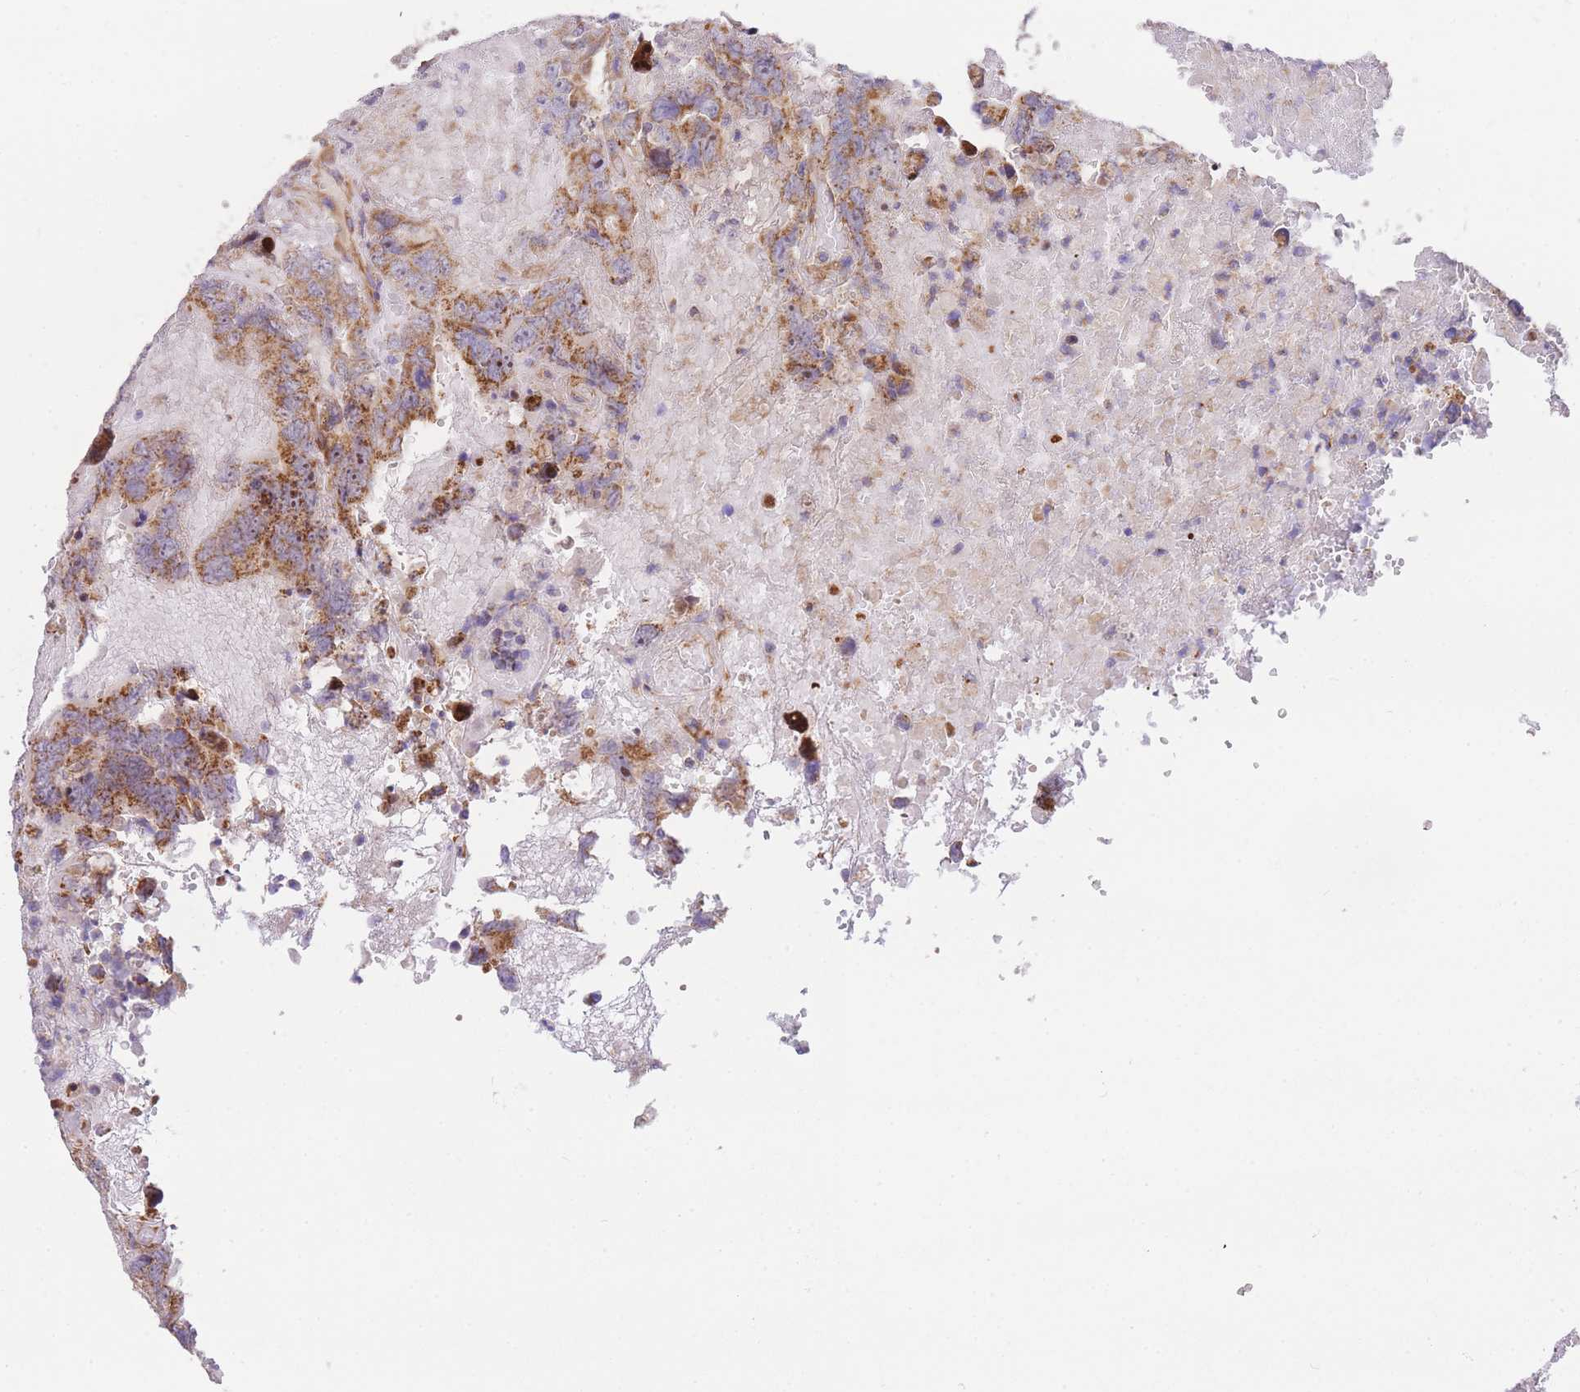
{"staining": {"intensity": "moderate", "quantity": ">75%", "location": "cytoplasmic/membranous"}, "tissue": "testis cancer", "cell_type": "Tumor cells", "image_type": "cancer", "snomed": [{"axis": "morphology", "description": "Carcinoma, Embryonal, NOS"}, {"axis": "topography", "description": "Testis"}], "caption": "A brown stain highlights moderate cytoplasmic/membranous staining of a protein in human testis cancer (embryonal carcinoma) tumor cells.", "gene": "MTRES1", "patient": {"sex": "male", "age": 45}}